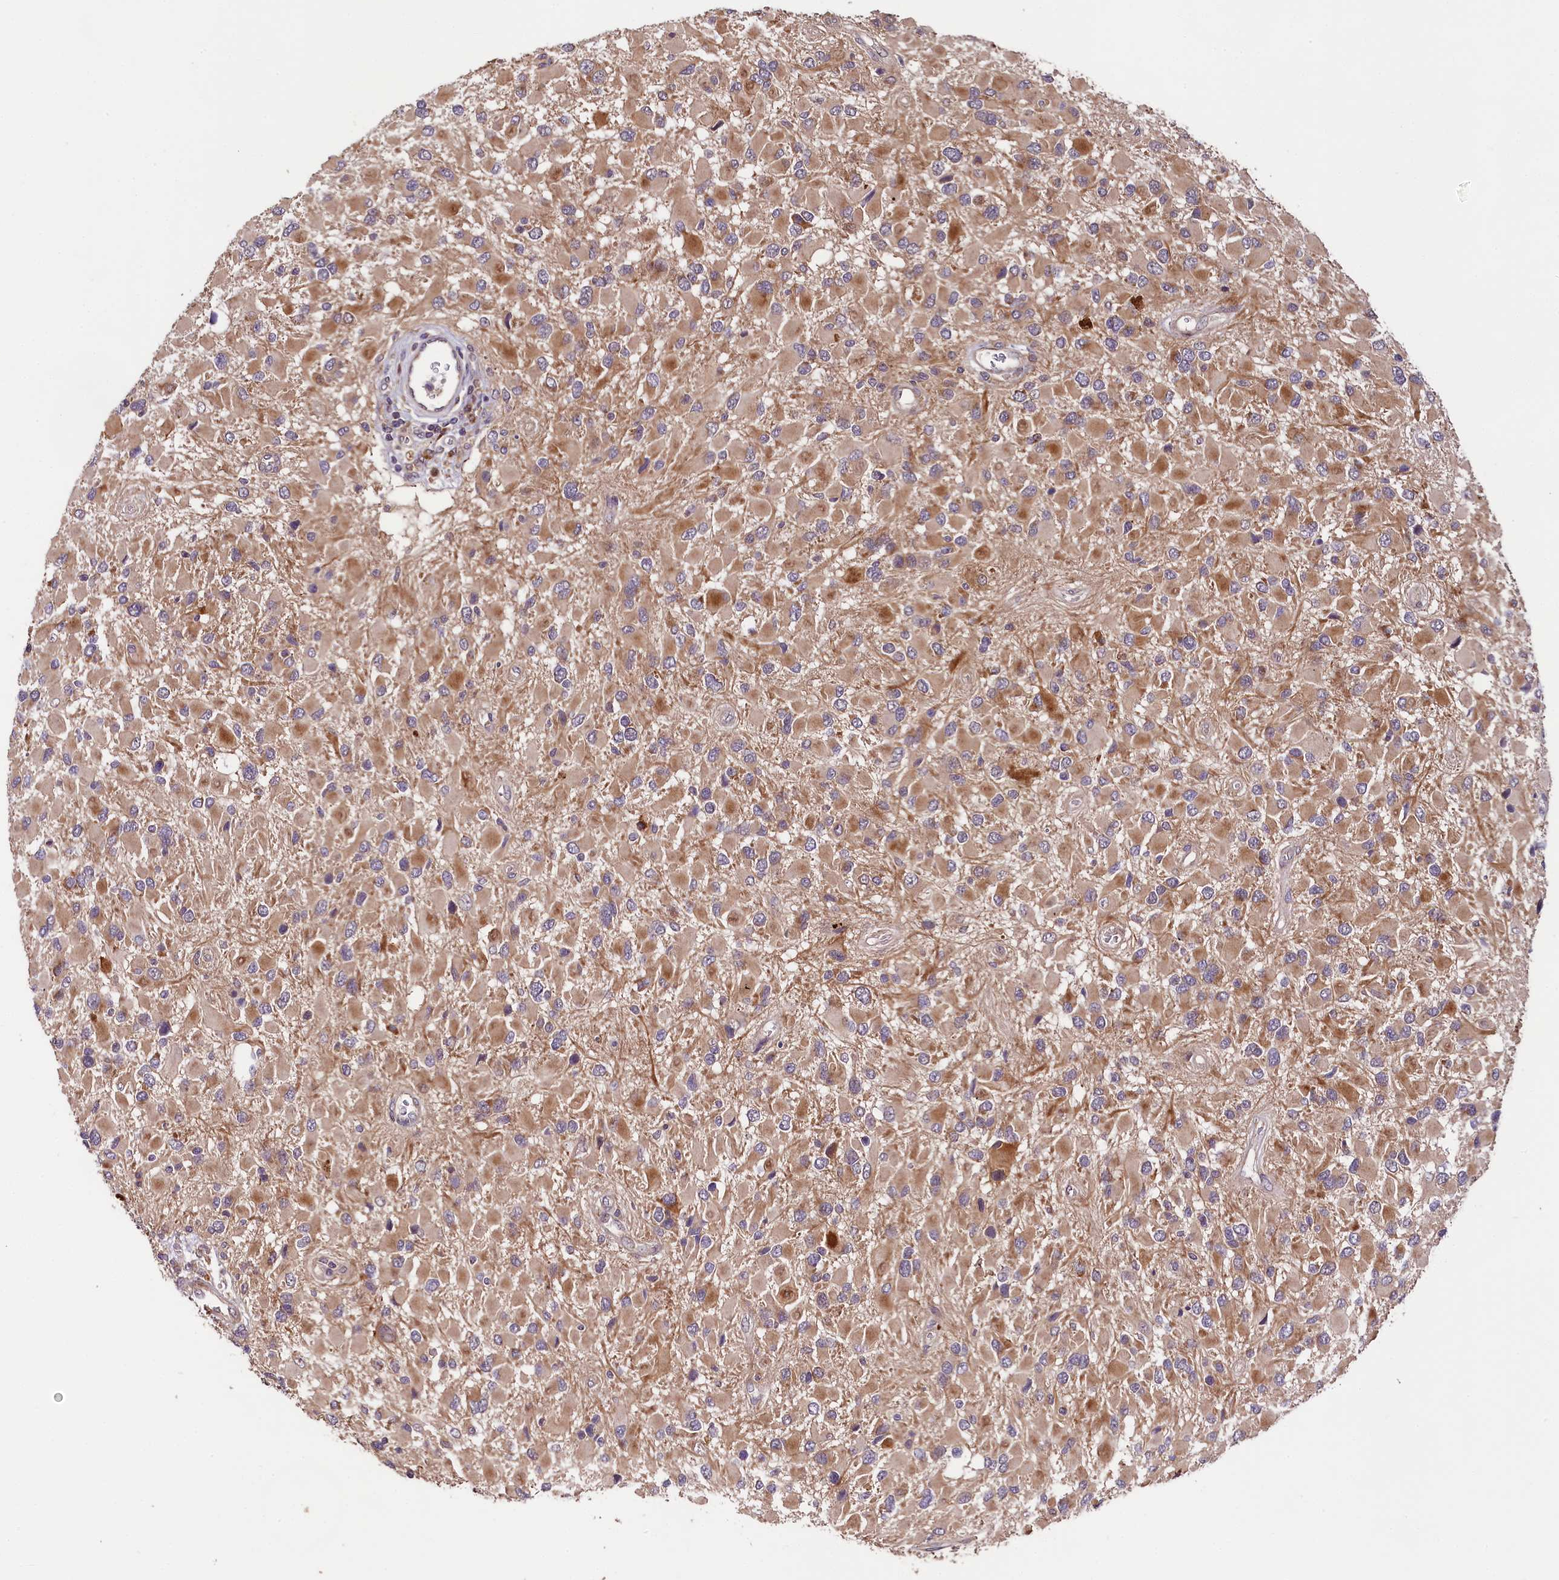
{"staining": {"intensity": "weak", "quantity": "25%-75%", "location": "cytoplasmic/membranous"}, "tissue": "glioma", "cell_type": "Tumor cells", "image_type": "cancer", "snomed": [{"axis": "morphology", "description": "Glioma, malignant, High grade"}, {"axis": "topography", "description": "Brain"}], "caption": "About 25%-75% of tumor cells in malignant glioma (high-grade) reveal weak cytoplasmic/membranous protein staining as visualized by brown immunohistochemical staining.", "gene": "DOHH", "patient": {"sex": "male", "age": 53}}